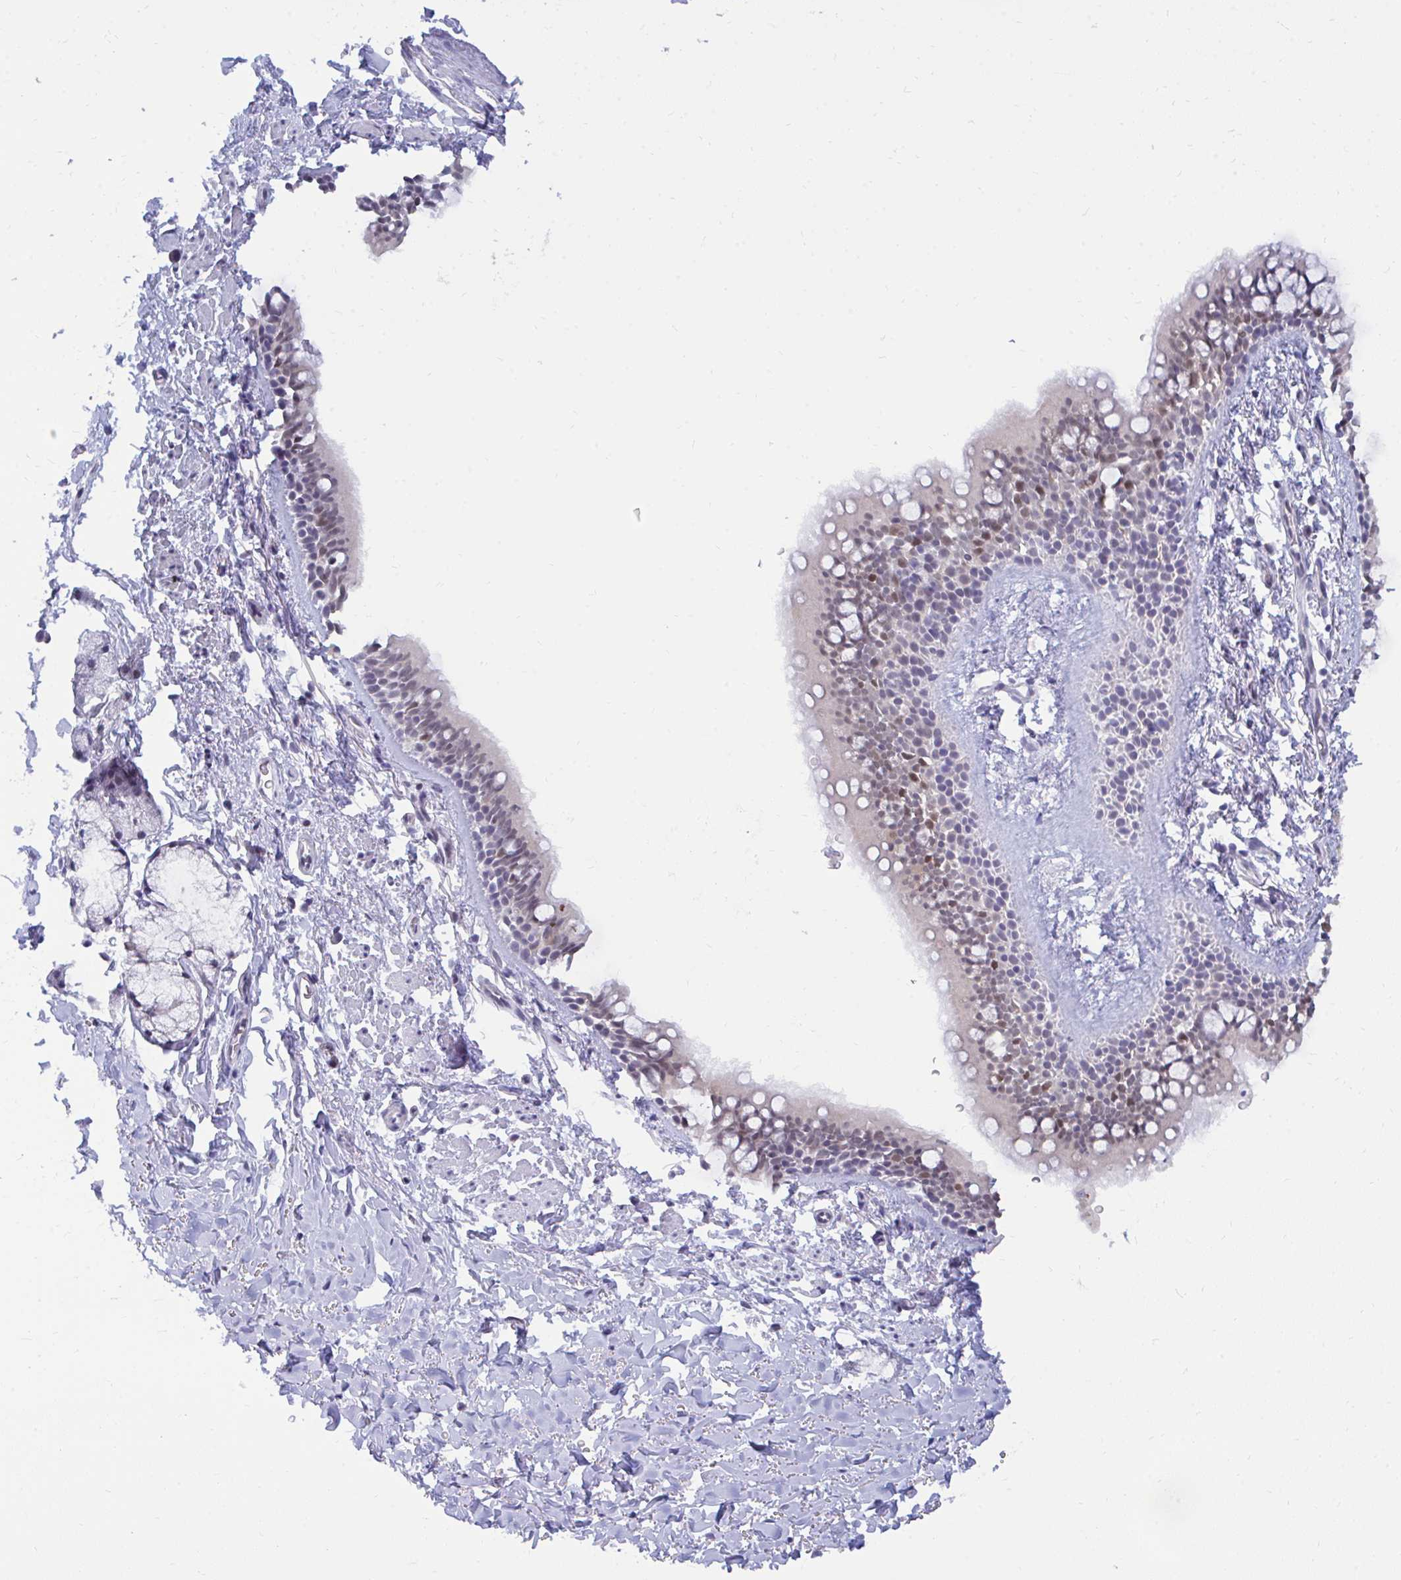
{"staining": {"intensity": "weak", "quantity": "<25%", "location": "nuclear"}, "tissue": "bronchus", "cell_type": "Respiratory epithelial cells", "image_type": "normal", "snomed": [{"axis": "morphology", "description": "Normal tissue, NOS"}, {"axis": "topography", "description": "Lymph node"}, {"axis": "topography", "description": "Cartilage tissue"}, {"axis": "topography", "description": "Bronchus"}], "caption": "Immunohistochemistry (IHC) of benign human bronchus shows no positivity in respiratory epithelial cells.", "gene": "CSE1L", "patient": {"sex": "female", "age": 70}}